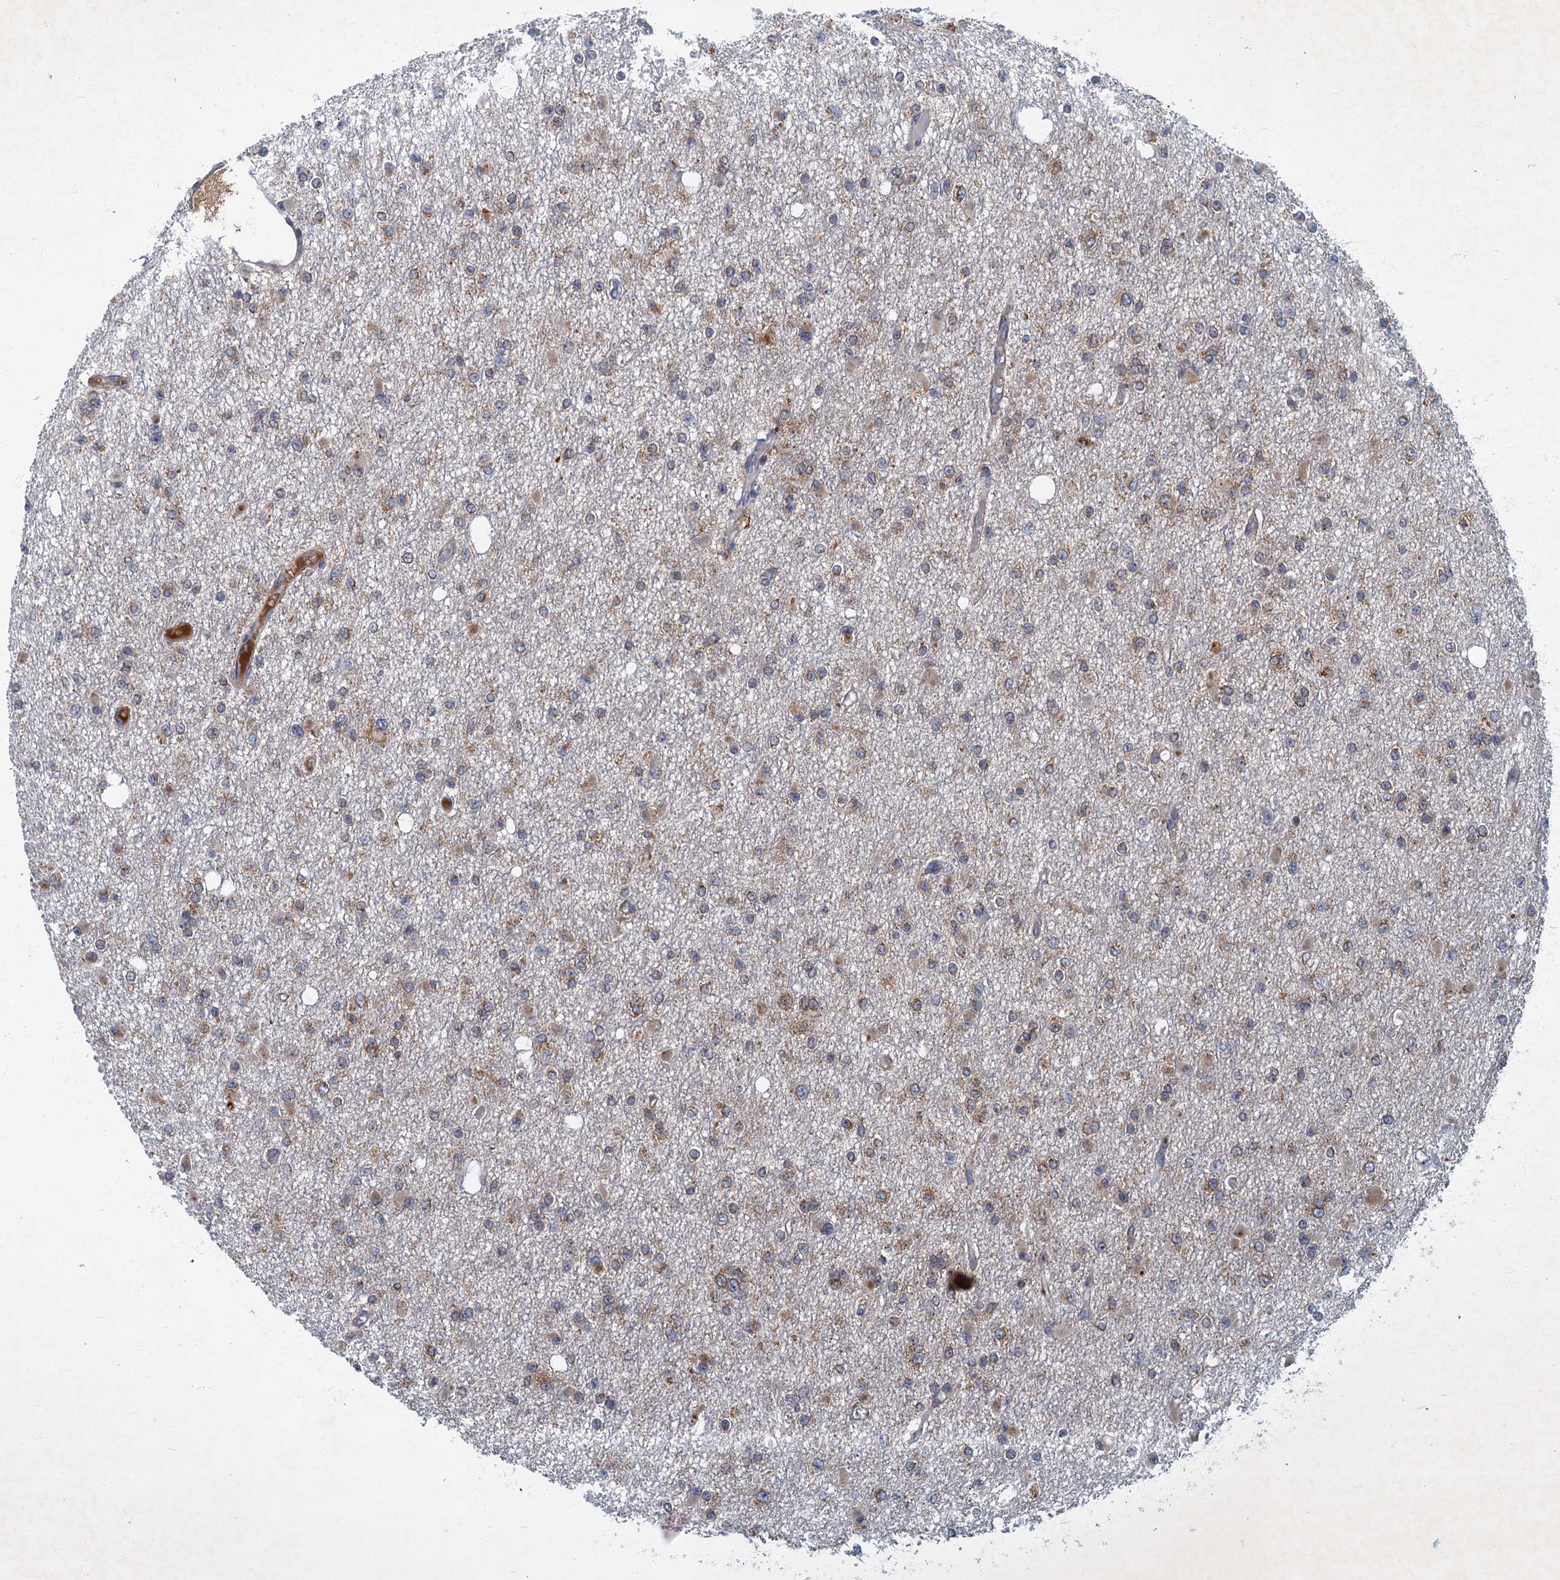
{"staining": {"intensity": "weak", "quantity": ">75%", "location": "cytoplasmic/membranous"}, "tissue": "glioma", "cell_type": "Tumor cells", "image_type": "cancer", "snomed": [{"axis": "morphology", "description": "Glioma, malignant, Low grade"}, {"axis": "topography", "description": "Brain"}], "caption": "Immunohistochemical staining of glioma exhibits weak cytoplasmic/membranous protein staining in about >75% of tumor cells.", "gene": "SLC11A2", "patient": {"sex": "female", "age": 22}}